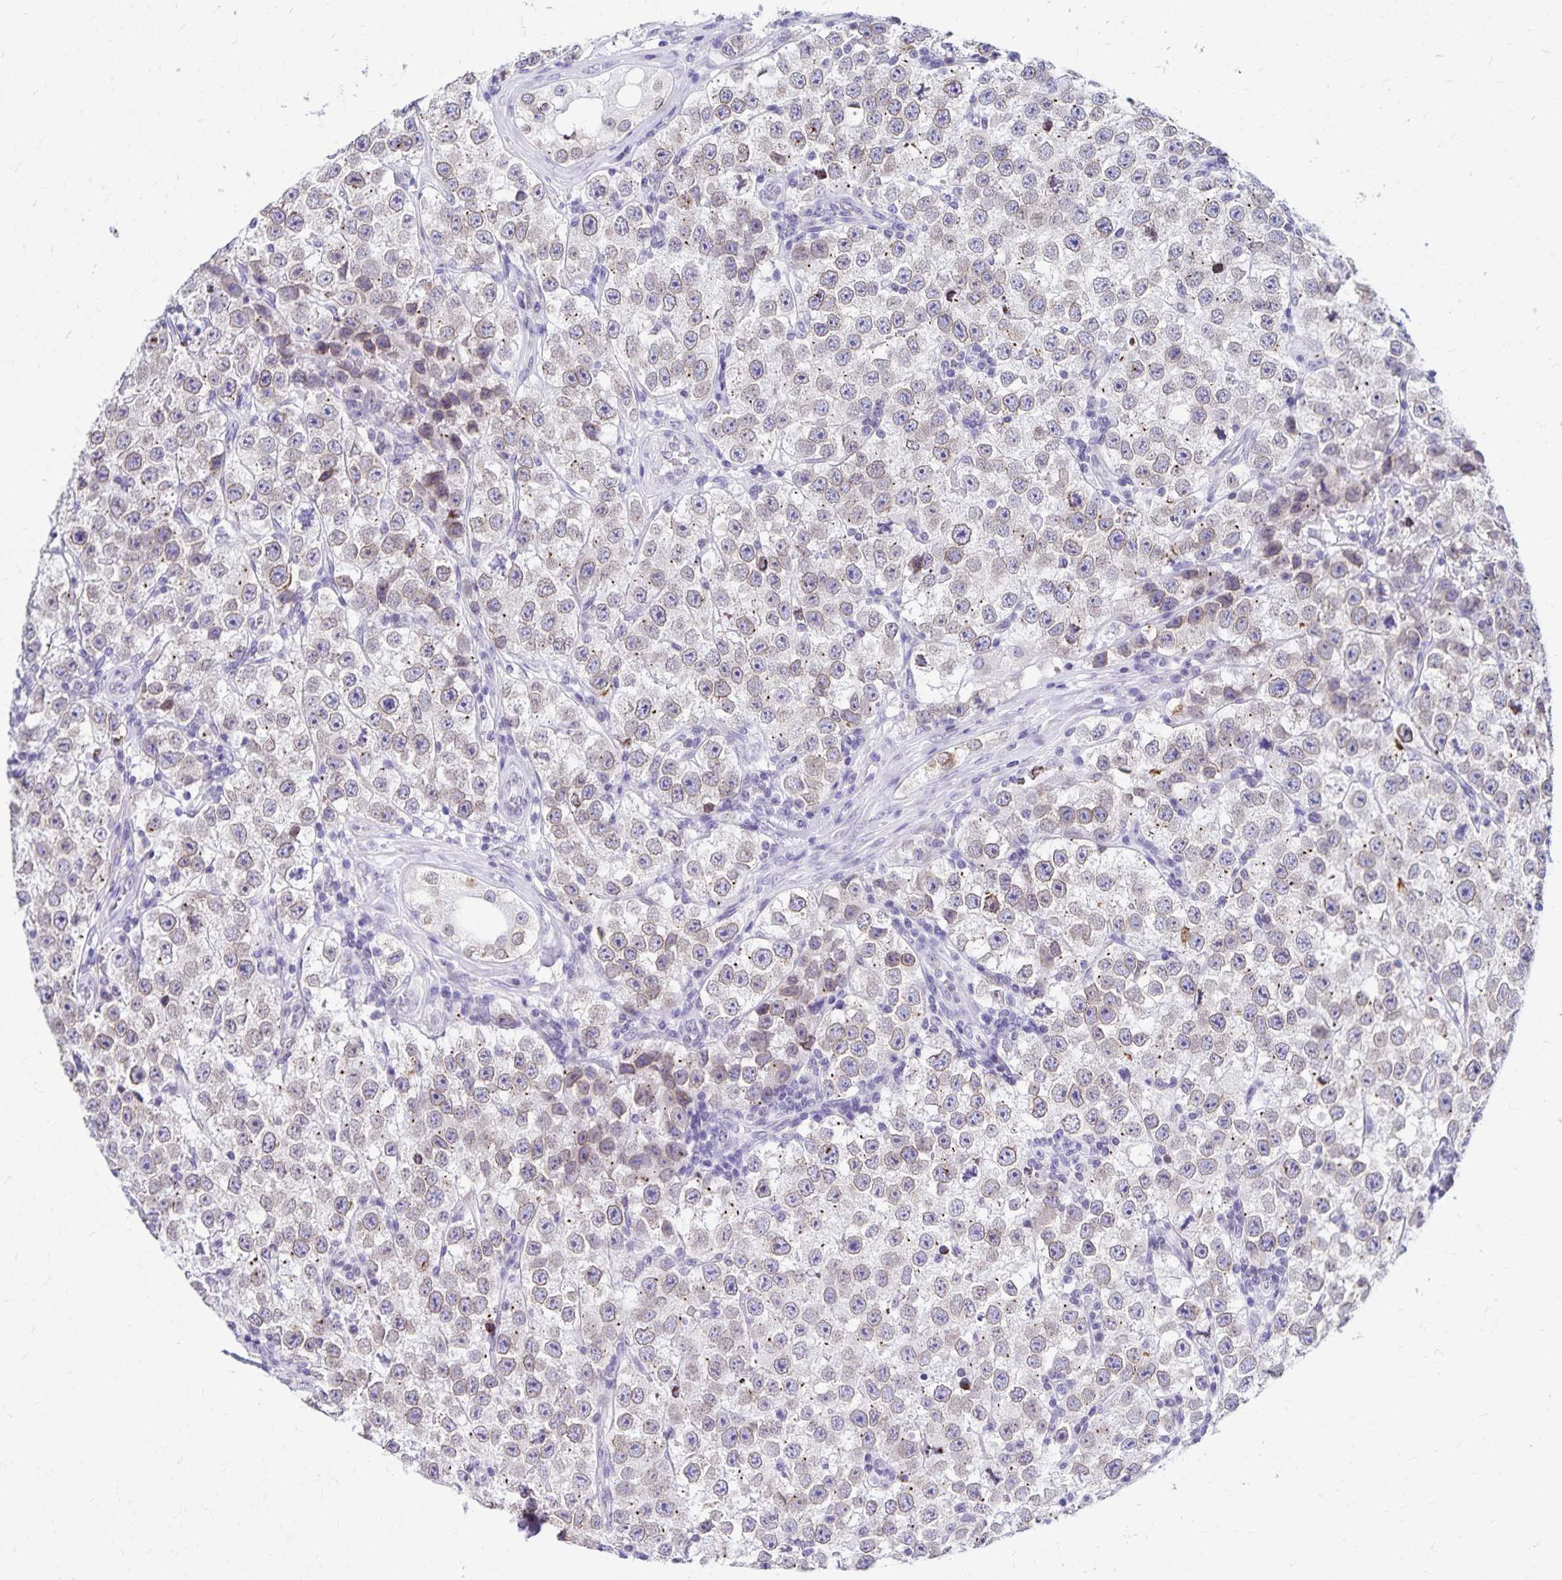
{"staining": {"intensity": "weak", "quantity": "<25%", "location": "cytoplasmic/membranous"}, "tissue": "testis cancer", "cell_type": "Tumor cells", "image_type": "cancer", "snomed": [{"axis": "morphology", "description": "Seminoma, NOS"}, {"axis": "topography", "description": "Testis"}], "caption": "Tumor cells are negative for protein expression in human testis cancer.", "gene": "FAM166C", "patient": {"sex": "male", "age": 34}}